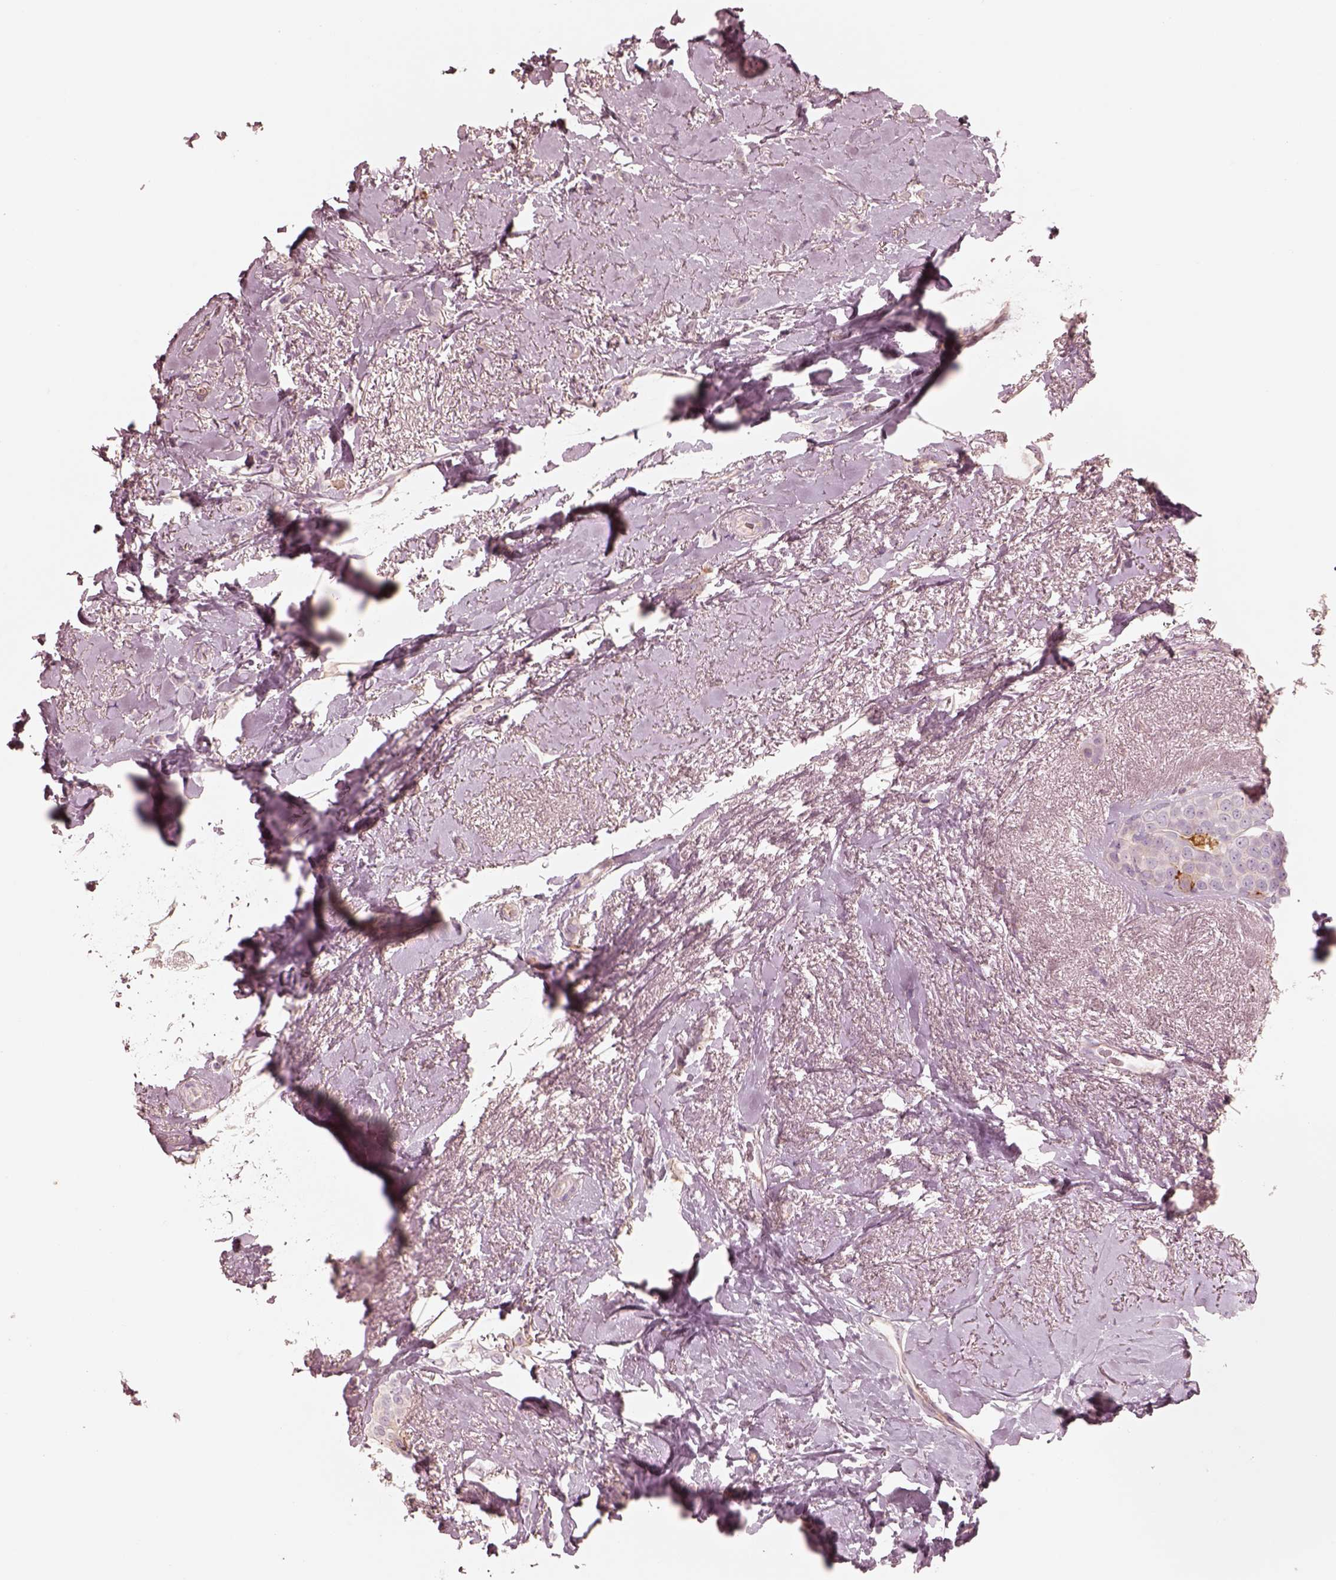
{"staining": {"intensity": "weak", "quantity": "25%-75%", "location": "cytoplasmic/membranous"}, "tissue": "breast cancer", "cell_type": "Tumor cells", "image_type": "cancer", "snomed": [{"axis": "morphology", "description": "Lobular carcinoma"}, {"axis": "topography", "description": "Breast"}], "caption": "This is an image of immunohistochemistry (IHC) staining of lobular carcinoma (breast), which shows weak positivity in the cytoplasmic/membranous of tumor cells.", "gene": "GPRIN1", "patient": {"sex": "female", "age": 66}}